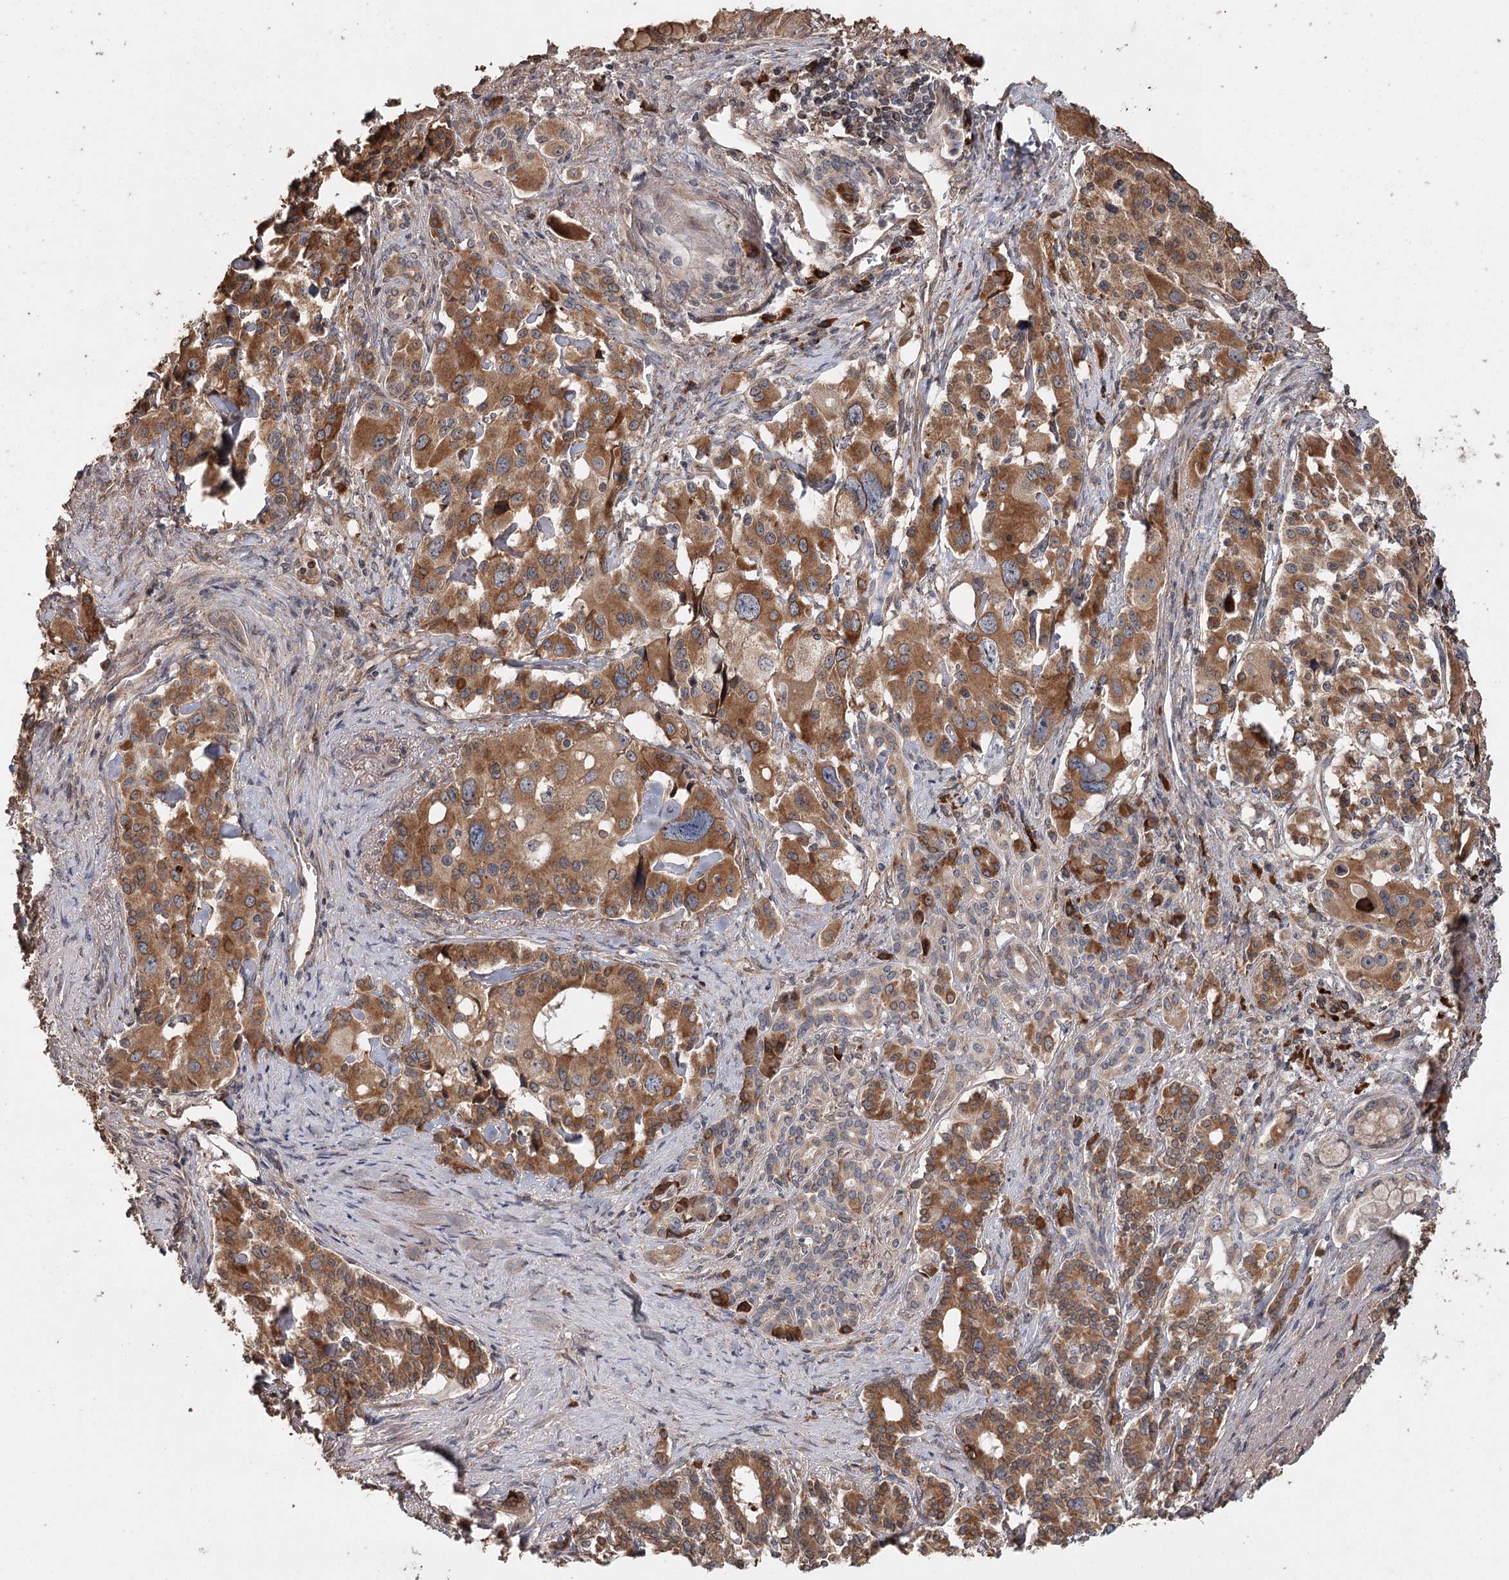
{"staining": {"intensity": "moderate", "quantity": ">75%", "location": "cytoplasmic/membranous"}, "tissue": "pancreatic cancer", "cell_type": "Tumor cells", "image_type": "cancer", "snomed": [{"axis": "morphology", "description": "Adenocarcinoma, NOS"}, {"axis": "topography", "description": "Pancreas"}], "caption": "Protein analysis of pancreatic adenocarcinoma tissue shows moderate cytoplasmic/membranous expression in approximately >75% of tumor cells.", "gene": "SYVN1", "patient": {"sex": "female", "age": 74}}